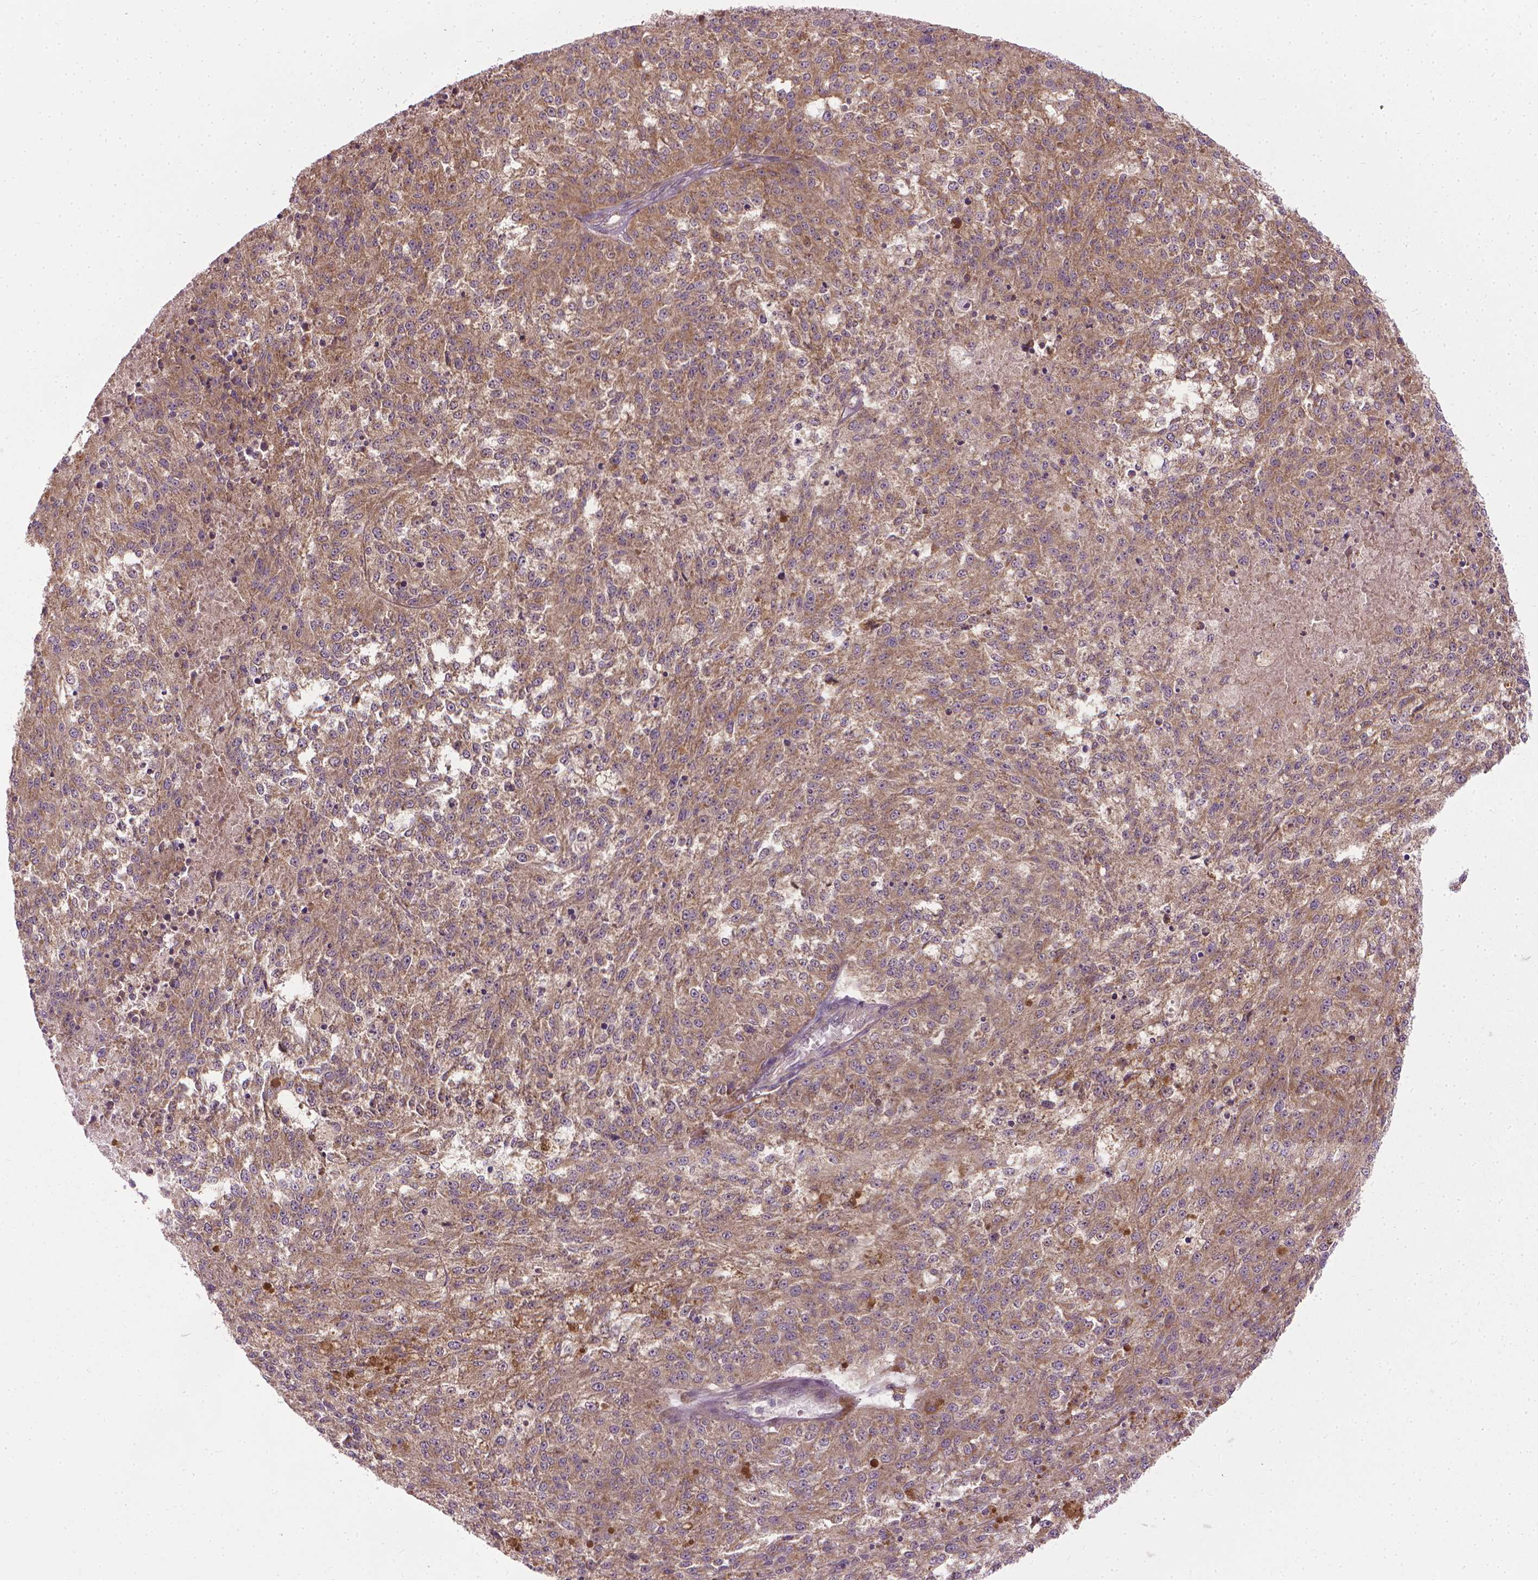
{"staining": {"intensity": "weak", "quantity": "25%-75%", "location": "cytoplasmic/membranous"}, "tissue": "melanoma", "cell_type": "Tumor cells", "image_type": "cancer", "snomed": [{"axis": "morphology", "description": "Malignant melanoma, Metastatic site"}, {"axis": "topography", "description": "Lymph node"}], "caption": "Human melanoma stained with a brown dye demonstrates weak cytoplasmic/membranous positive staining in about 25%-75% of tumor cells.", "gene": "PRAG1", "patient": {"sex": "female", "age": 64}}